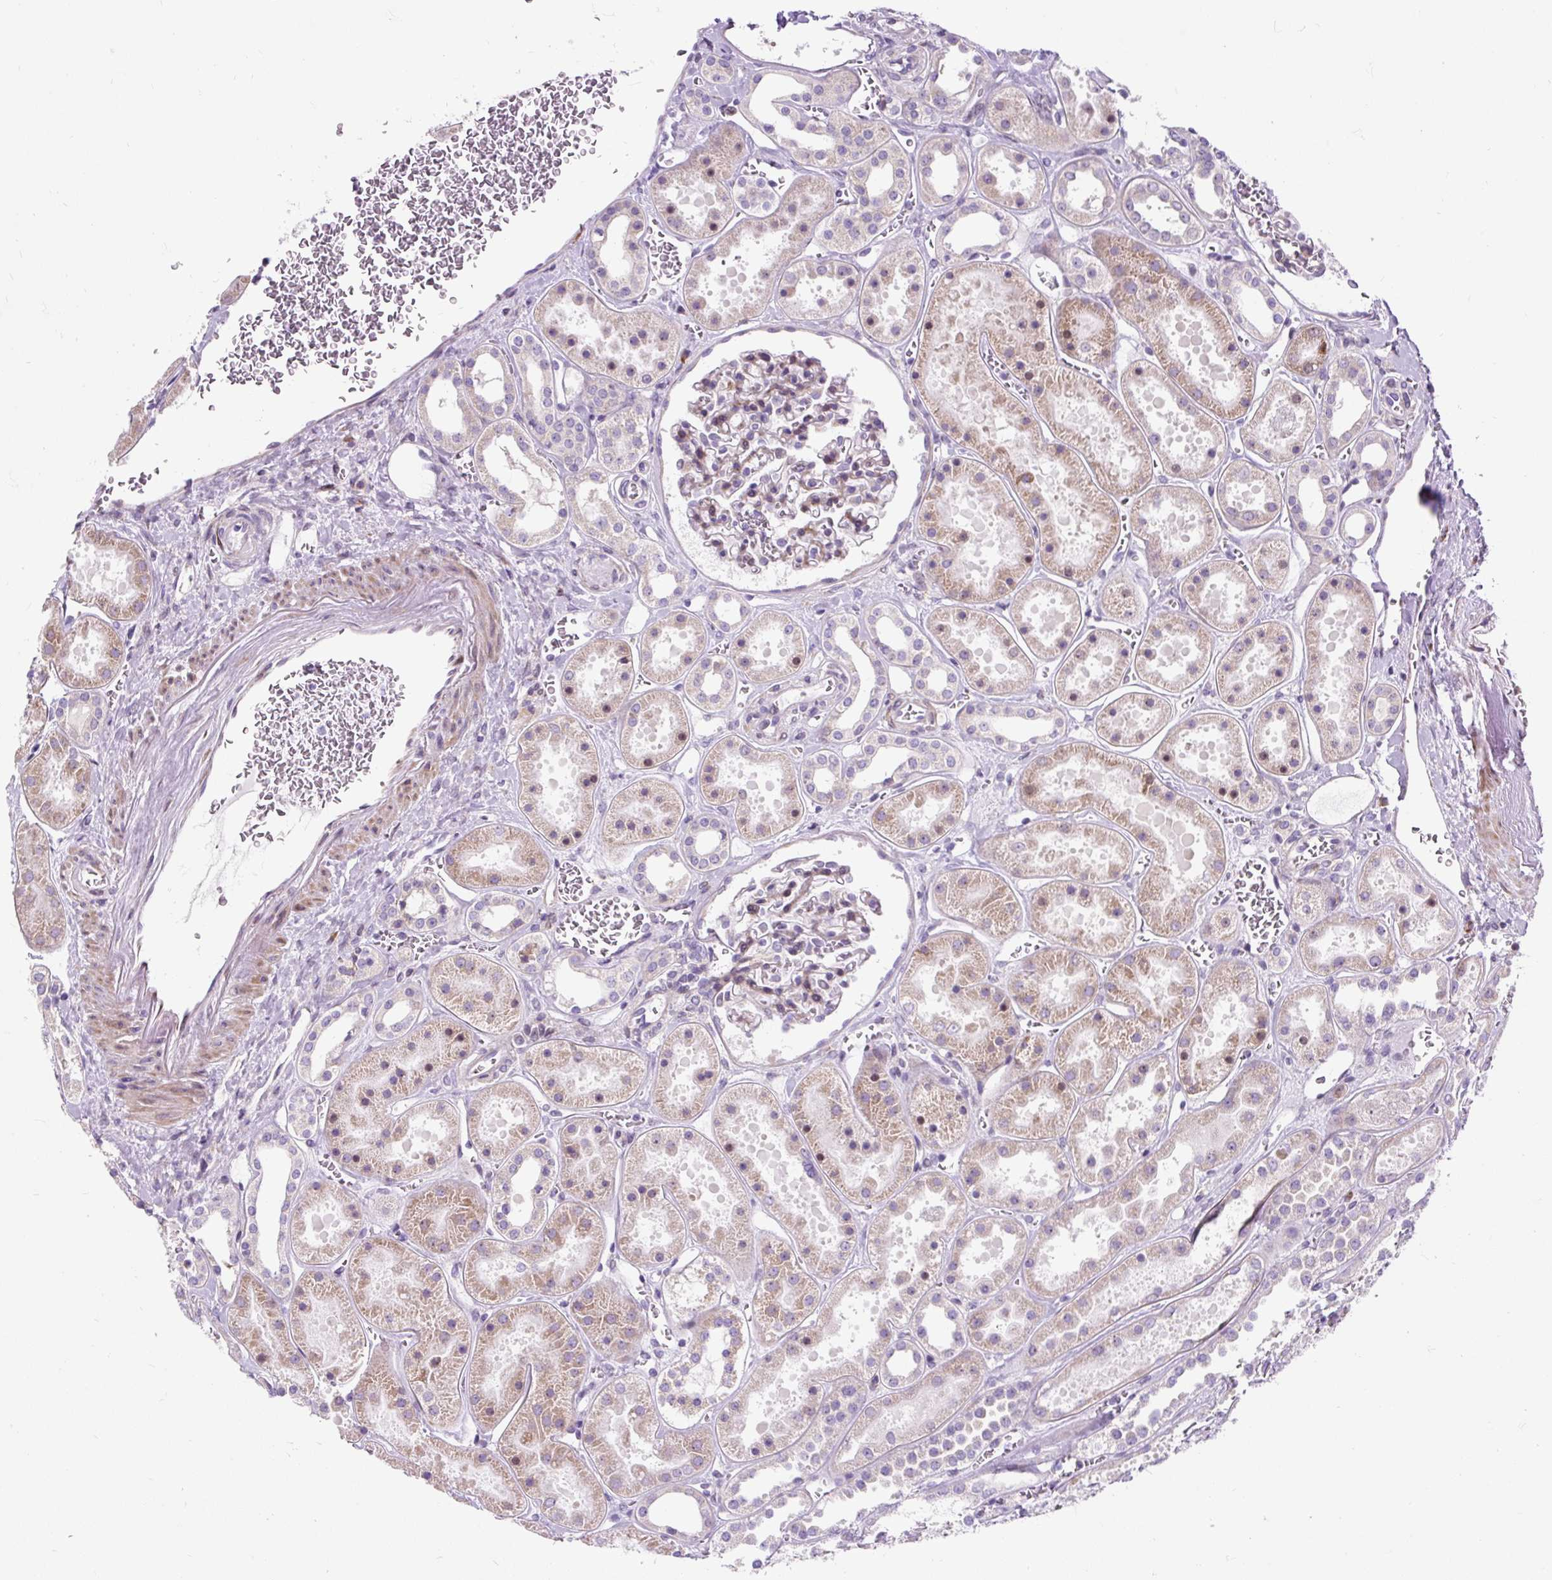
{"staining": {"intensity": "moderate", "quantity": "25%-75%", "location": "cytoplasmic/membranous"}, "tissue": "kidney", "cell_type": "Cells in glomeruli", "image_type": "normal", "snomed": [{"axis": "morphology", "description": "Normal tissue, NOS"}, {"axis": "topography", "description": "Kidney"}], "caption": "An image of kidney stained for a protein displays moderate cytoplasmic/membranous brown staining in cells in glomeruli. The staining is performed using DAB brown chromogen to label protein expression. The nuclei are counter-stained blue using hematoxylin.", "gene": "CISD3", "patient": {"sex": "female", "age": 41}}